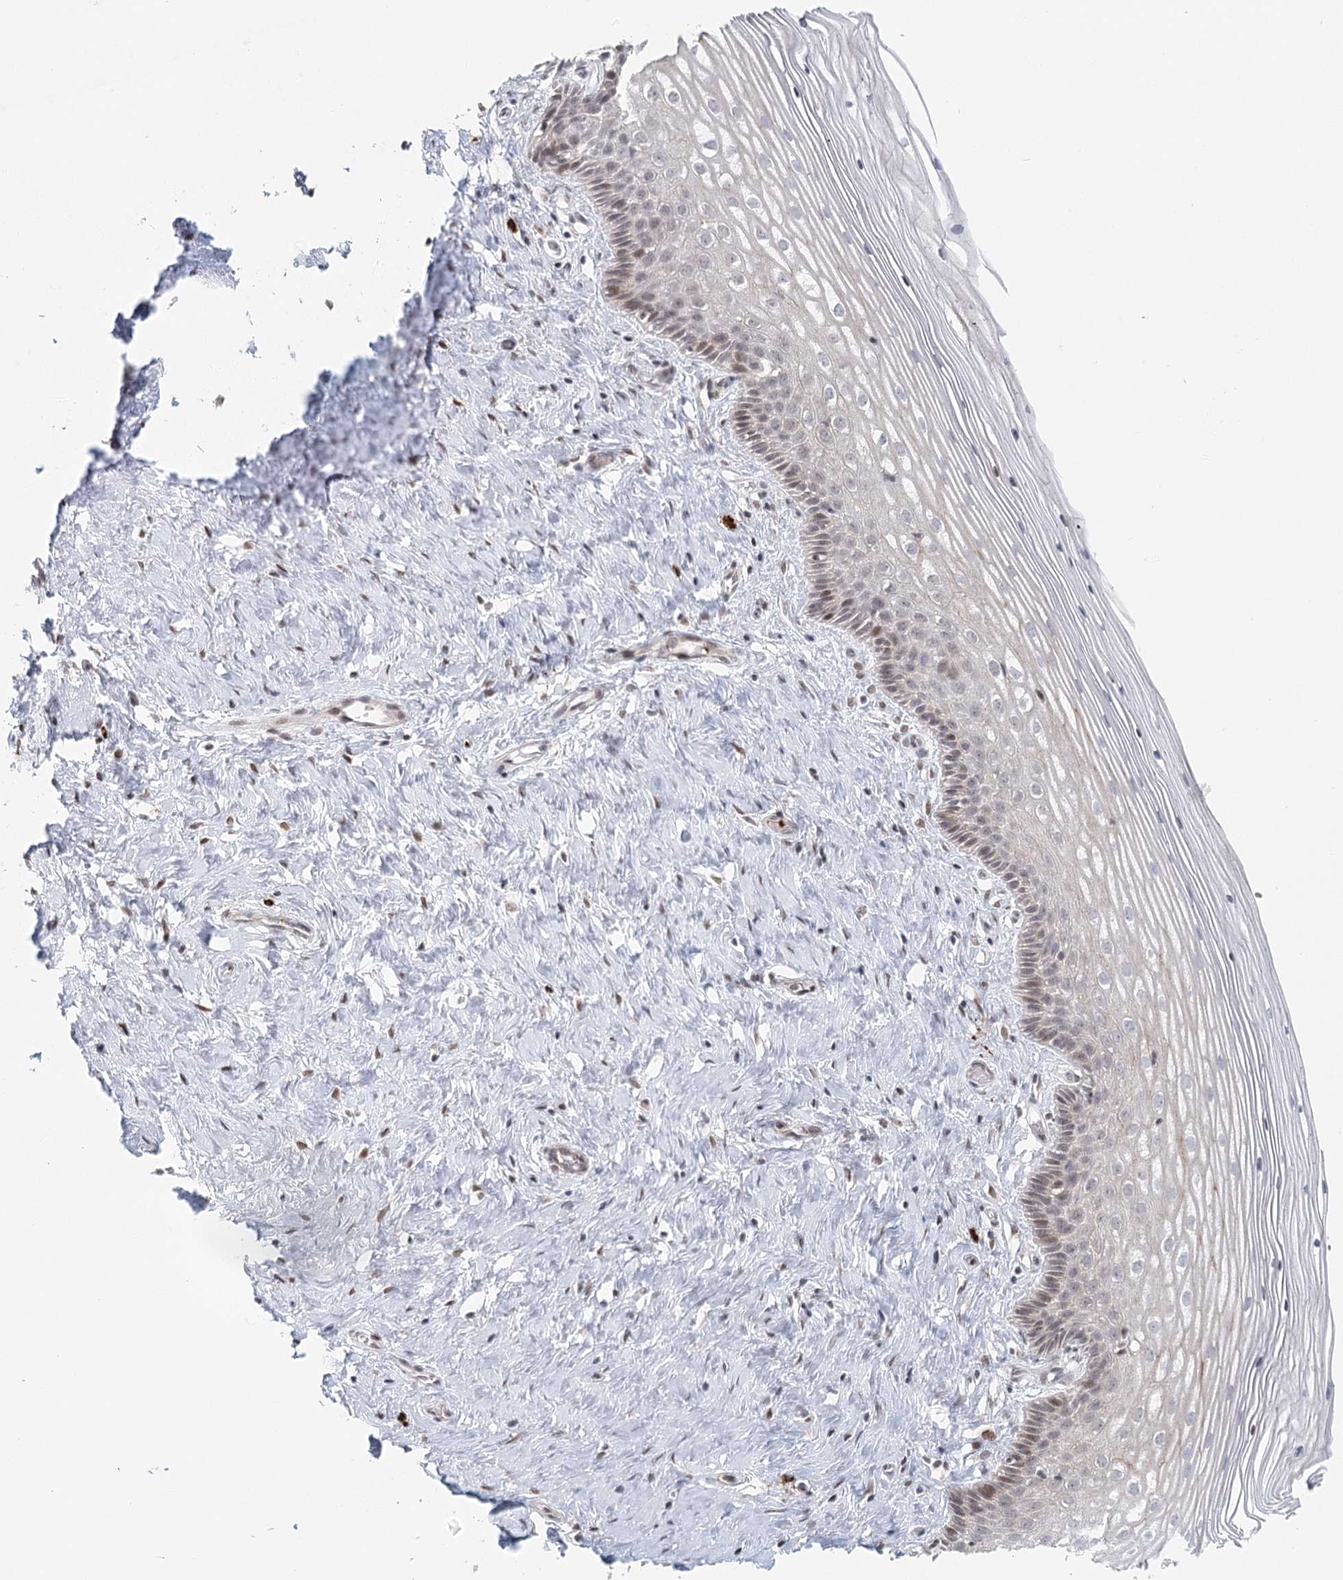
{"staining": {"intensity": "weak", "quantity": "<25%", "location": "nuclear"}, "tissue": "cervix", "cell_type": "Glandular cells", "image_type": "normal", "snomed": [{"axis": "morphology", "description": "Normal tissue, NOS"}, {"axis": "topography", "description": "Cervix"}], "caption": "IHC of benign human cervix exhibits no staining in glandular cells. (Stains: DAB immunohistochemistry (IHC) with hematoxylin counter stain, Microscopy: brightfield microscopy at high magnification).", "gene": "BNIP5", "patient": {"sex": "female", "age": 33}}